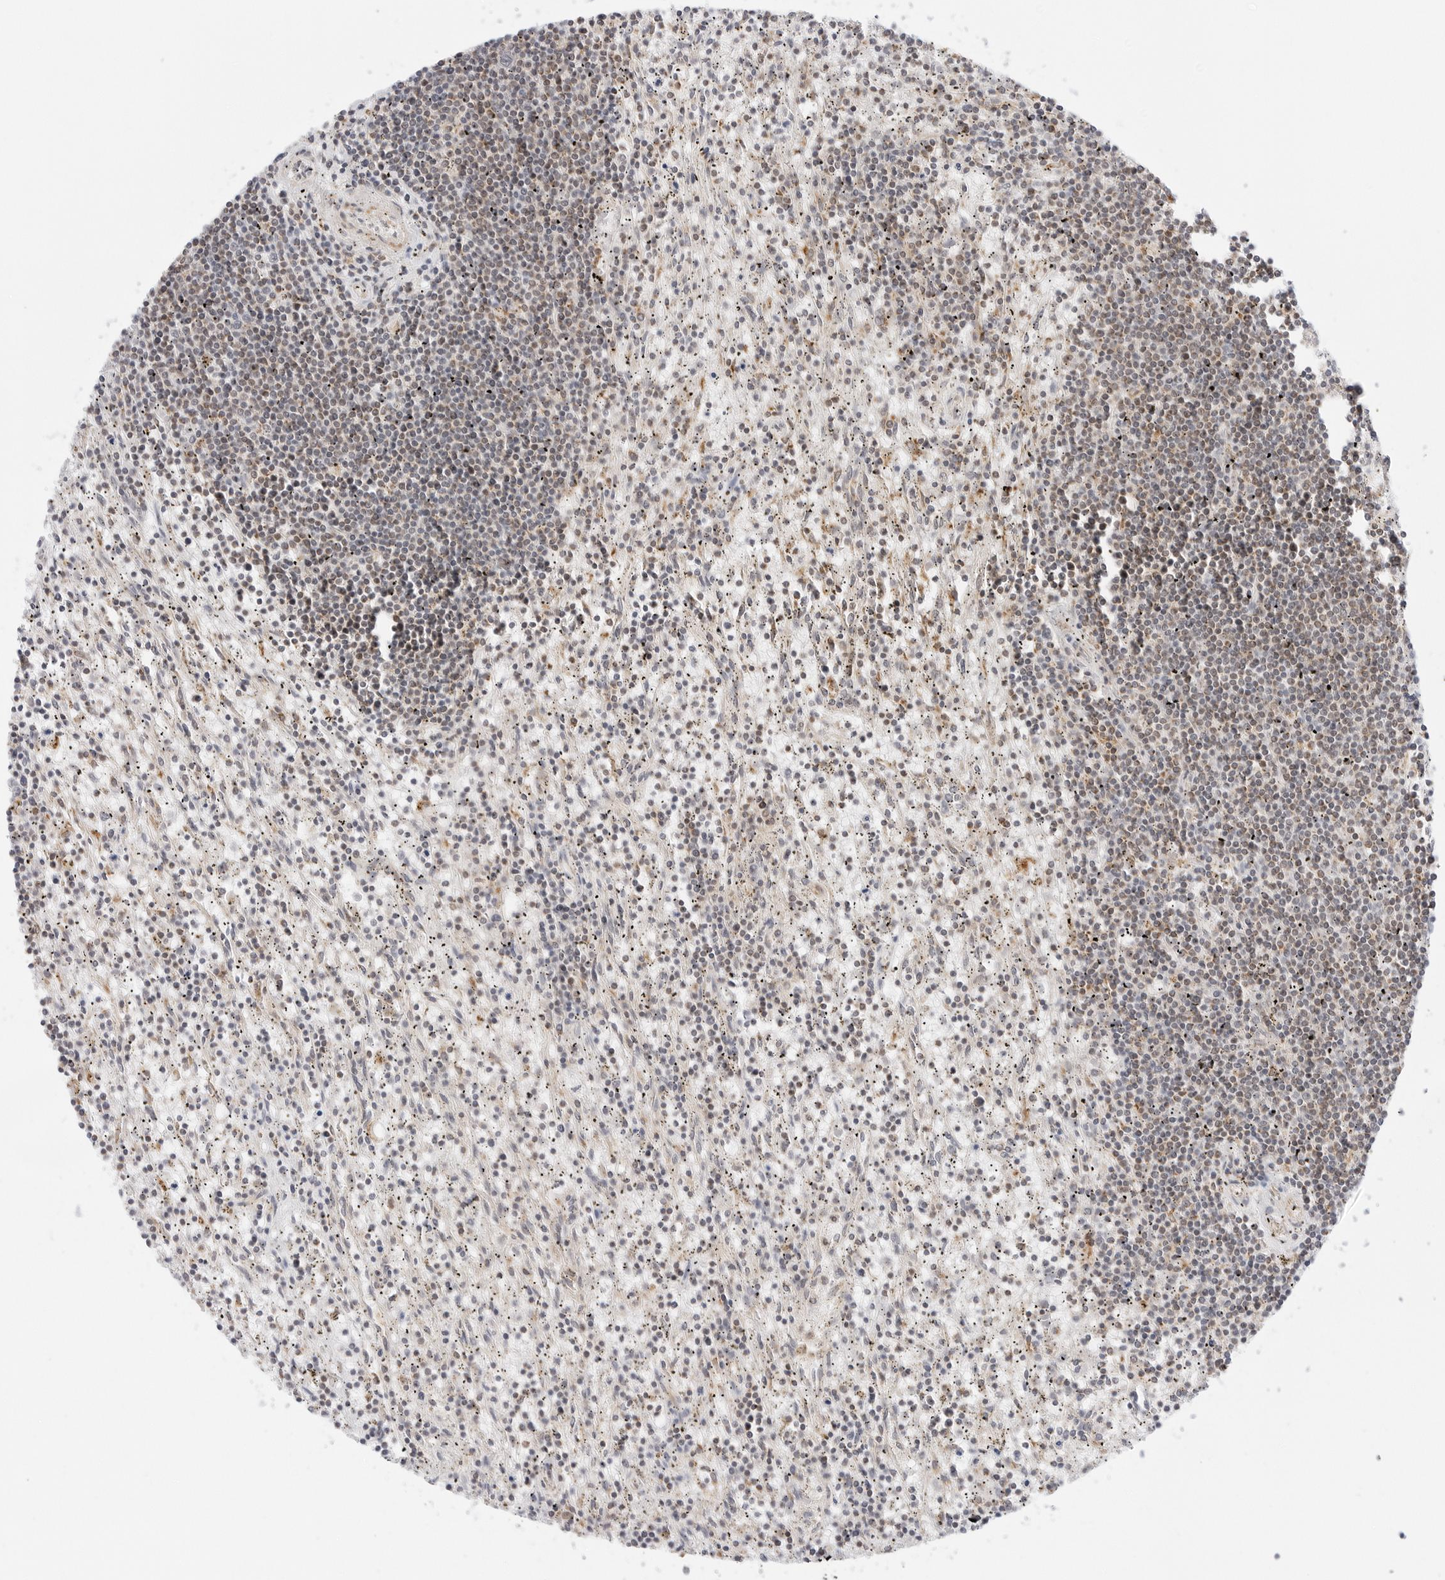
{"staining": {"intensity": "negative", "quantity": "none", "location": "none"}, "tissue": "lymphoma", "cell_type": "Tumor cells", "image_type": "cancer", "snomed": [{"axis": "morphology", "description": "Malignant lymphoma, non-Hodgkin's type, Low grade"}, {"axis": "topography", "description": "Spleen"}], "caption": "Tumor cells show no significant protein positivity in malignant lymphoma, non-Hodgkin's type (low-grade).", "gene": "GORAB", "patient": {"sex": "male", "age": 76}}